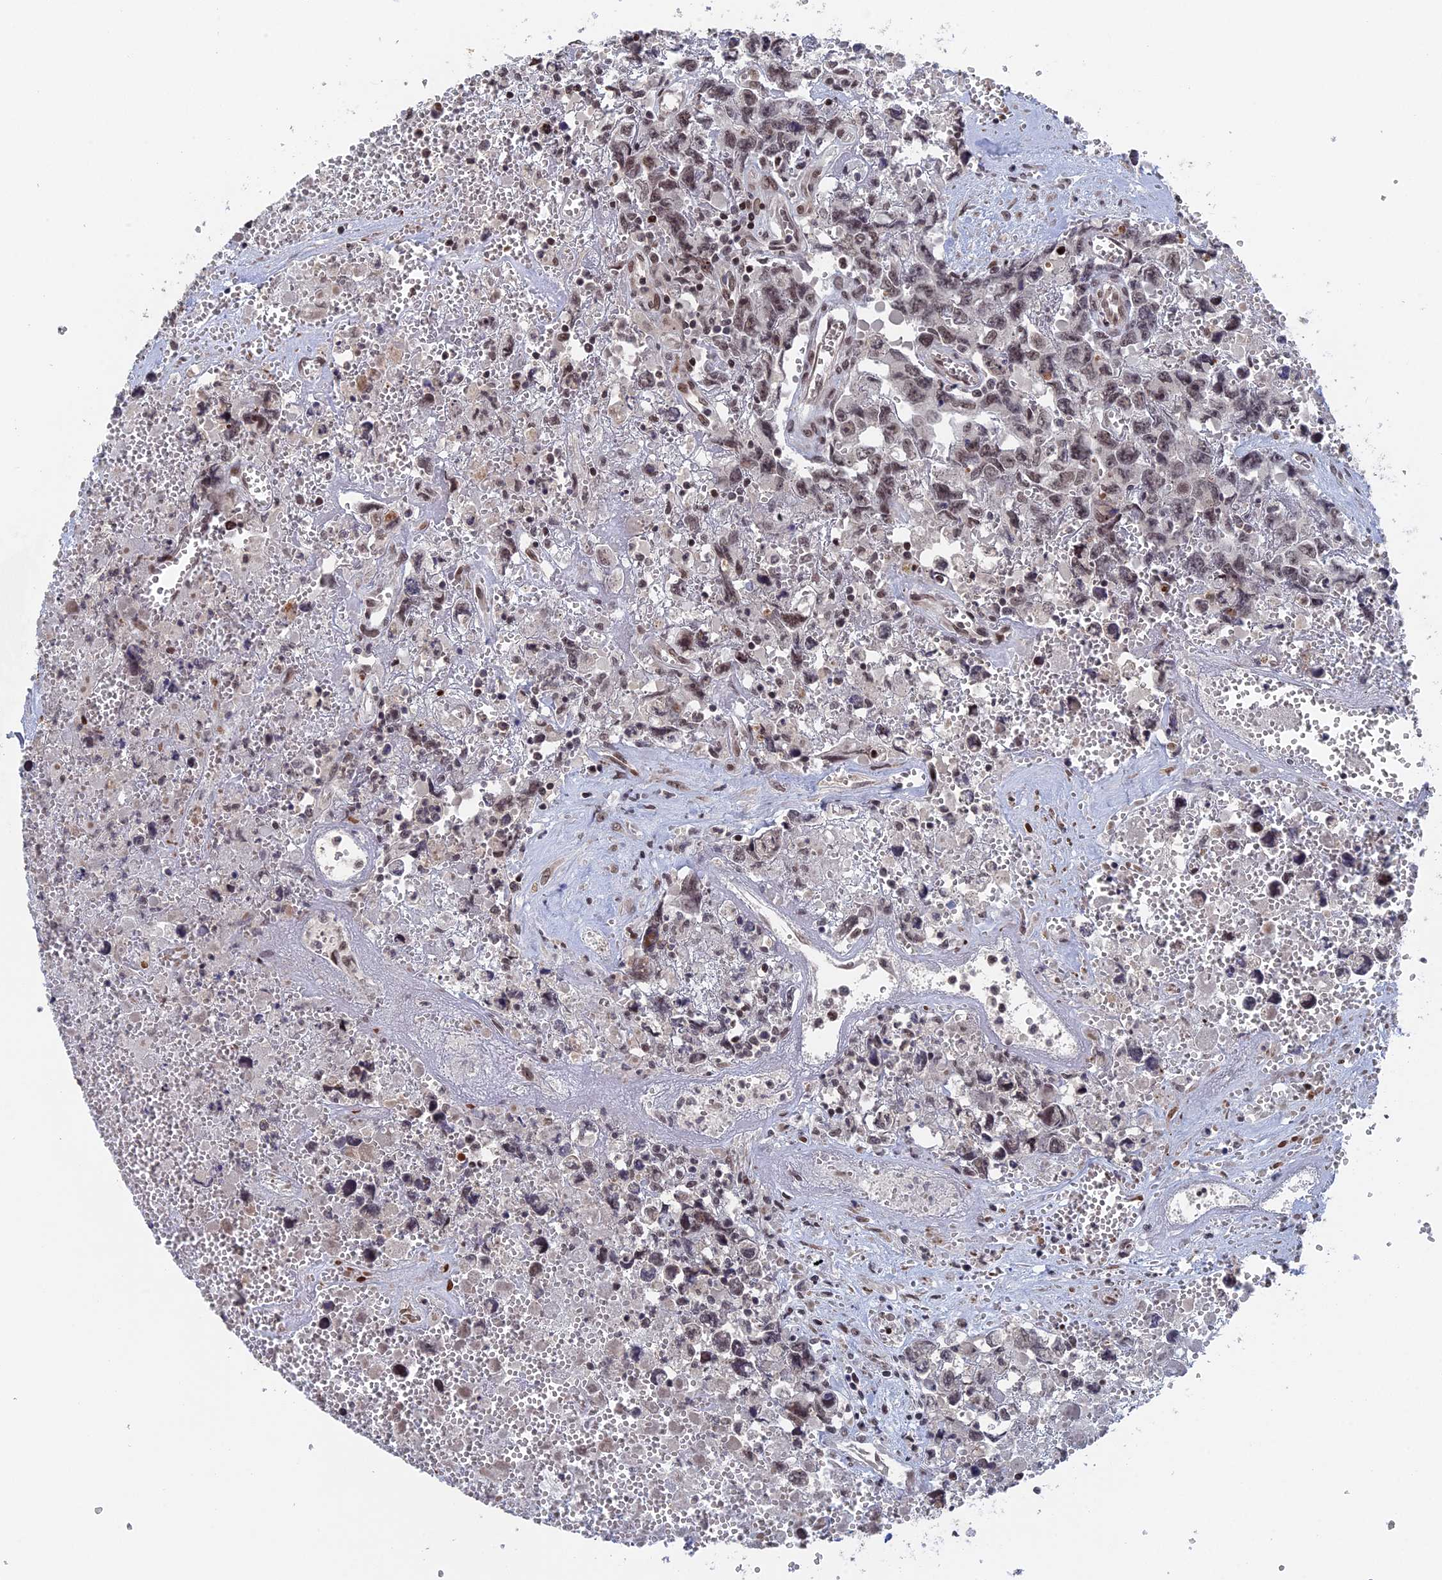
{"staining": {"intensity": "weak", "quantity": ">75%", "location": "nuclear"}, "tissue": "testis cancer", "cell_type": "Tumor cells", "image_type": "cancer", "snomed": [{"axis": "morphology", "description": "Carcinoma, Embryonal, NOS"}, {"axis": "topography", "description": "Testis"}], "caption": "There is low levels of weak nuclear positivity in tumor cells of testis cancer (embryonal carcinoma), as demonstrated by immunohistochemical staining (brown color).", "gene": "NR2C2AP", "patient": {"sex": "male", "age": 31}}